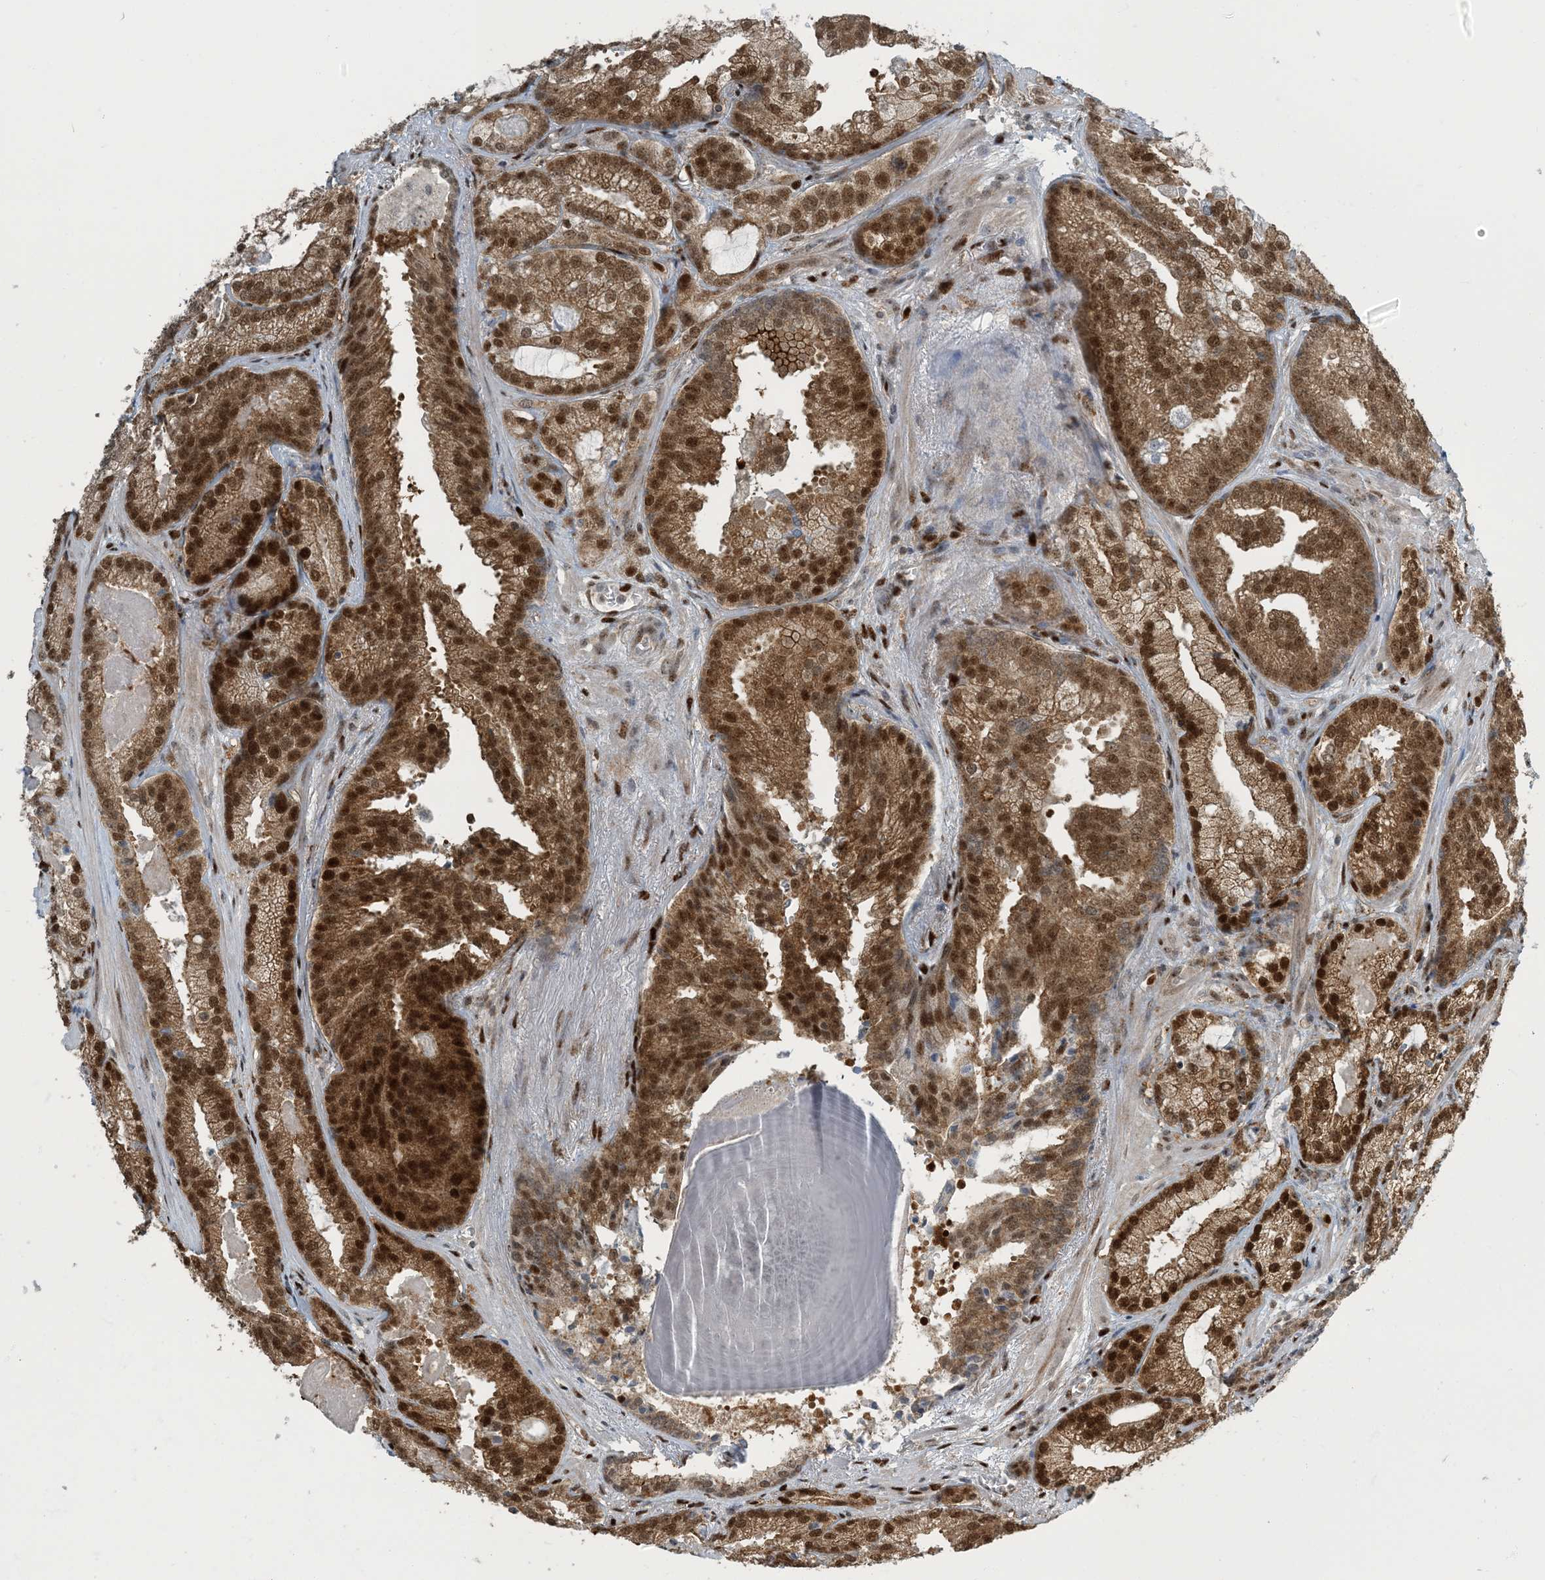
{"staining": {"intensity": "moderate", "quantity": ">75%", "location": "cytoplasmic/membranous,nuclear"}, "tissue": "prostate cancer", "cell_type": "Tumor cells", "image_type": "cancer", "snomed": [{"axis": "morphology", "description": "Normal morphology"}, {"axis": "morphology", "description": "Adenocarcinoma, Low grade"}, {"axis": "topography", "description": "Prostate"}], "caption": "The micrograph shows staining of prostate cancer (adenocarcinoma (low-grade)), revealing moderate cytoplasmic/membranous and nuclear protein positivity (brown color) within tumor cells.", "gene": "MBD1", "patient": {"sex": "male", "age": 72}}